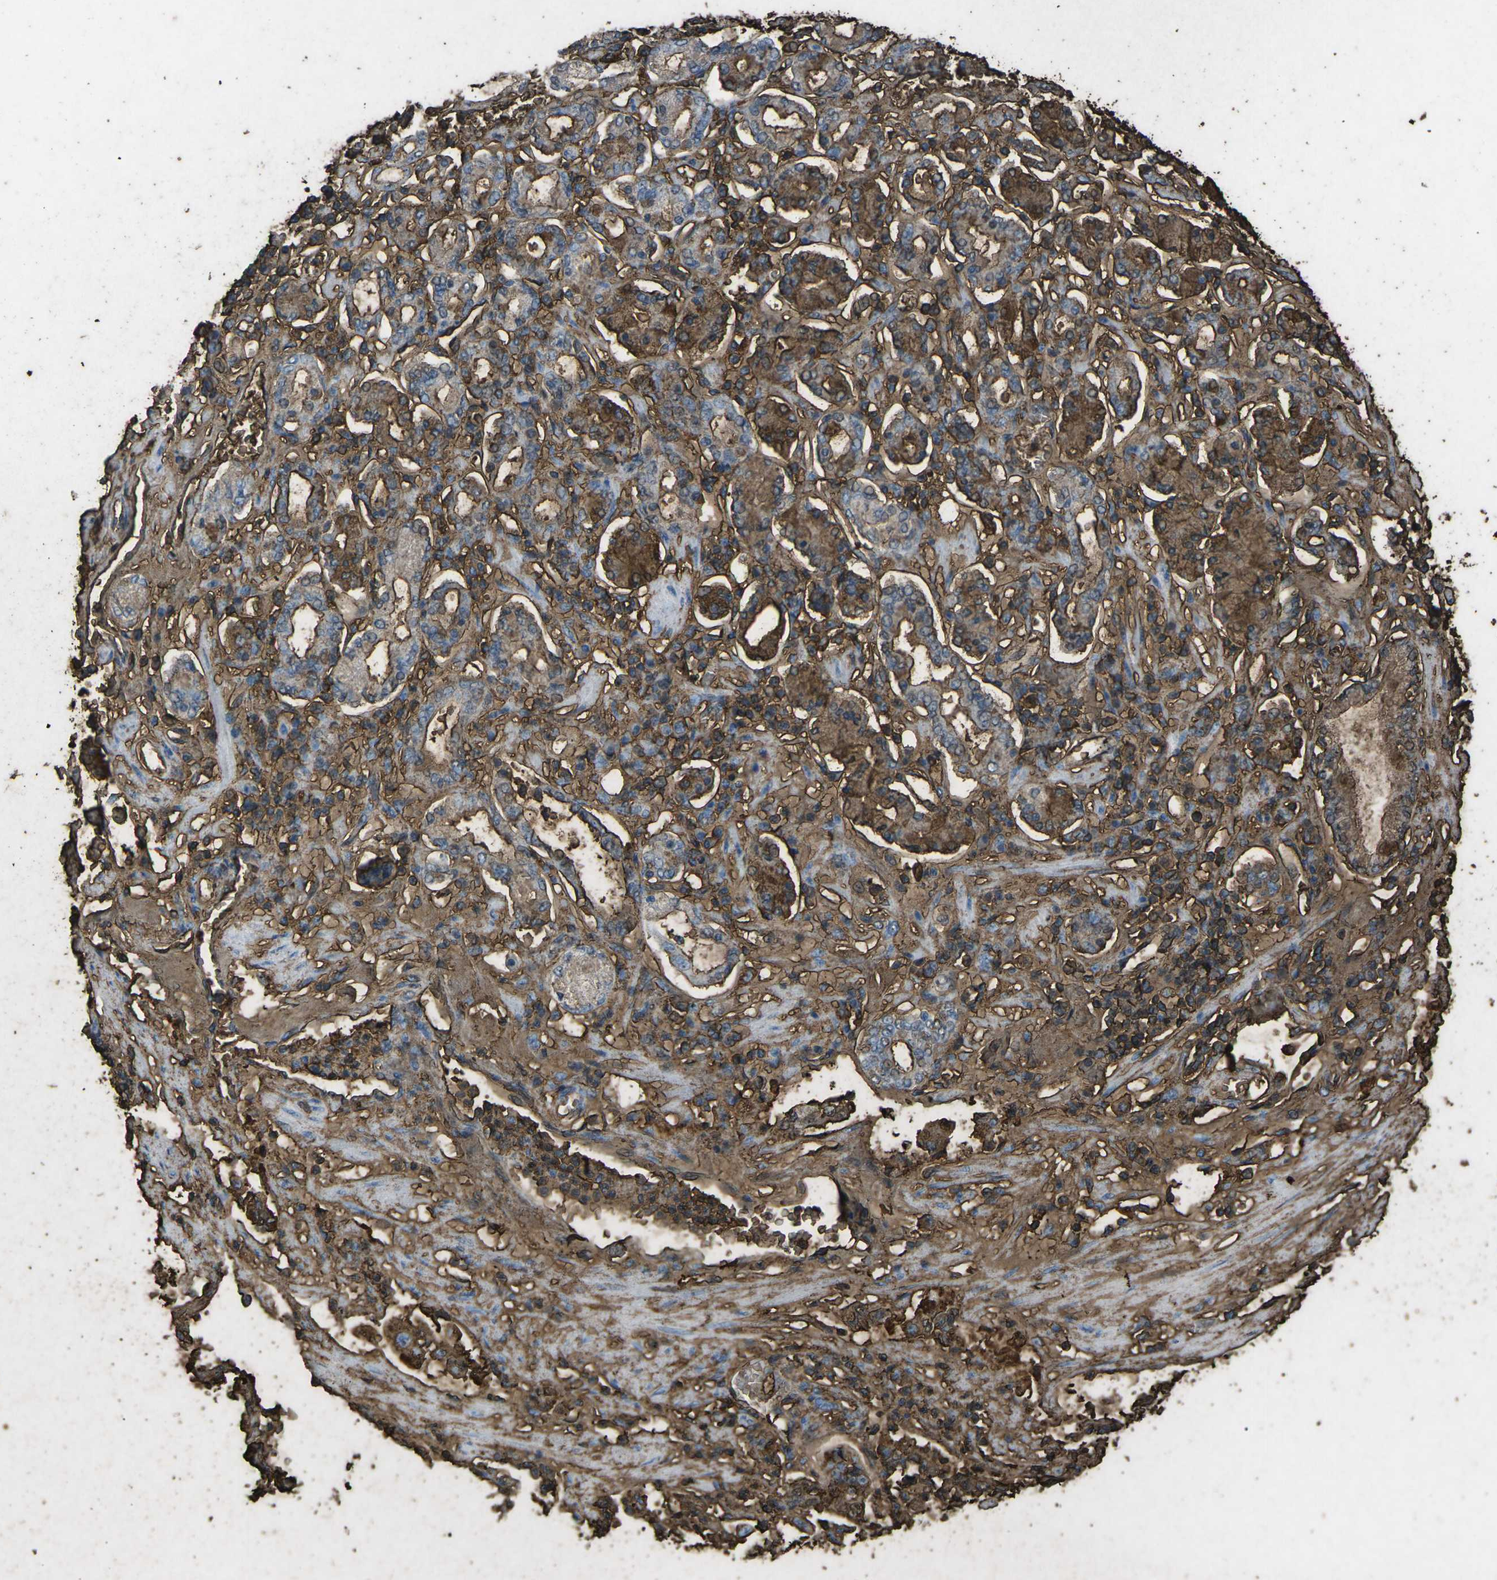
{"staining": {"intensity": "strong", "quantity": "25%-75%", "location": "cytoplasmic/membranous"}, "tissue": "stomach cancer", "cell_type": "Tumor cells", "image_type": "cancer", "snomed": [{"axis": "morphology", "description": "Adenocarcinoma, NOS"}, {"axis": "topography", "description": "Stomach"}], "caption": "Protein expression analysis of stomach cancer demonstrates strong cytoplasmic/membranous expression in about 25%-75% of tumor cells.", "gene": "CTAGE1", "patient": {"sex": "male", "age": 76}}